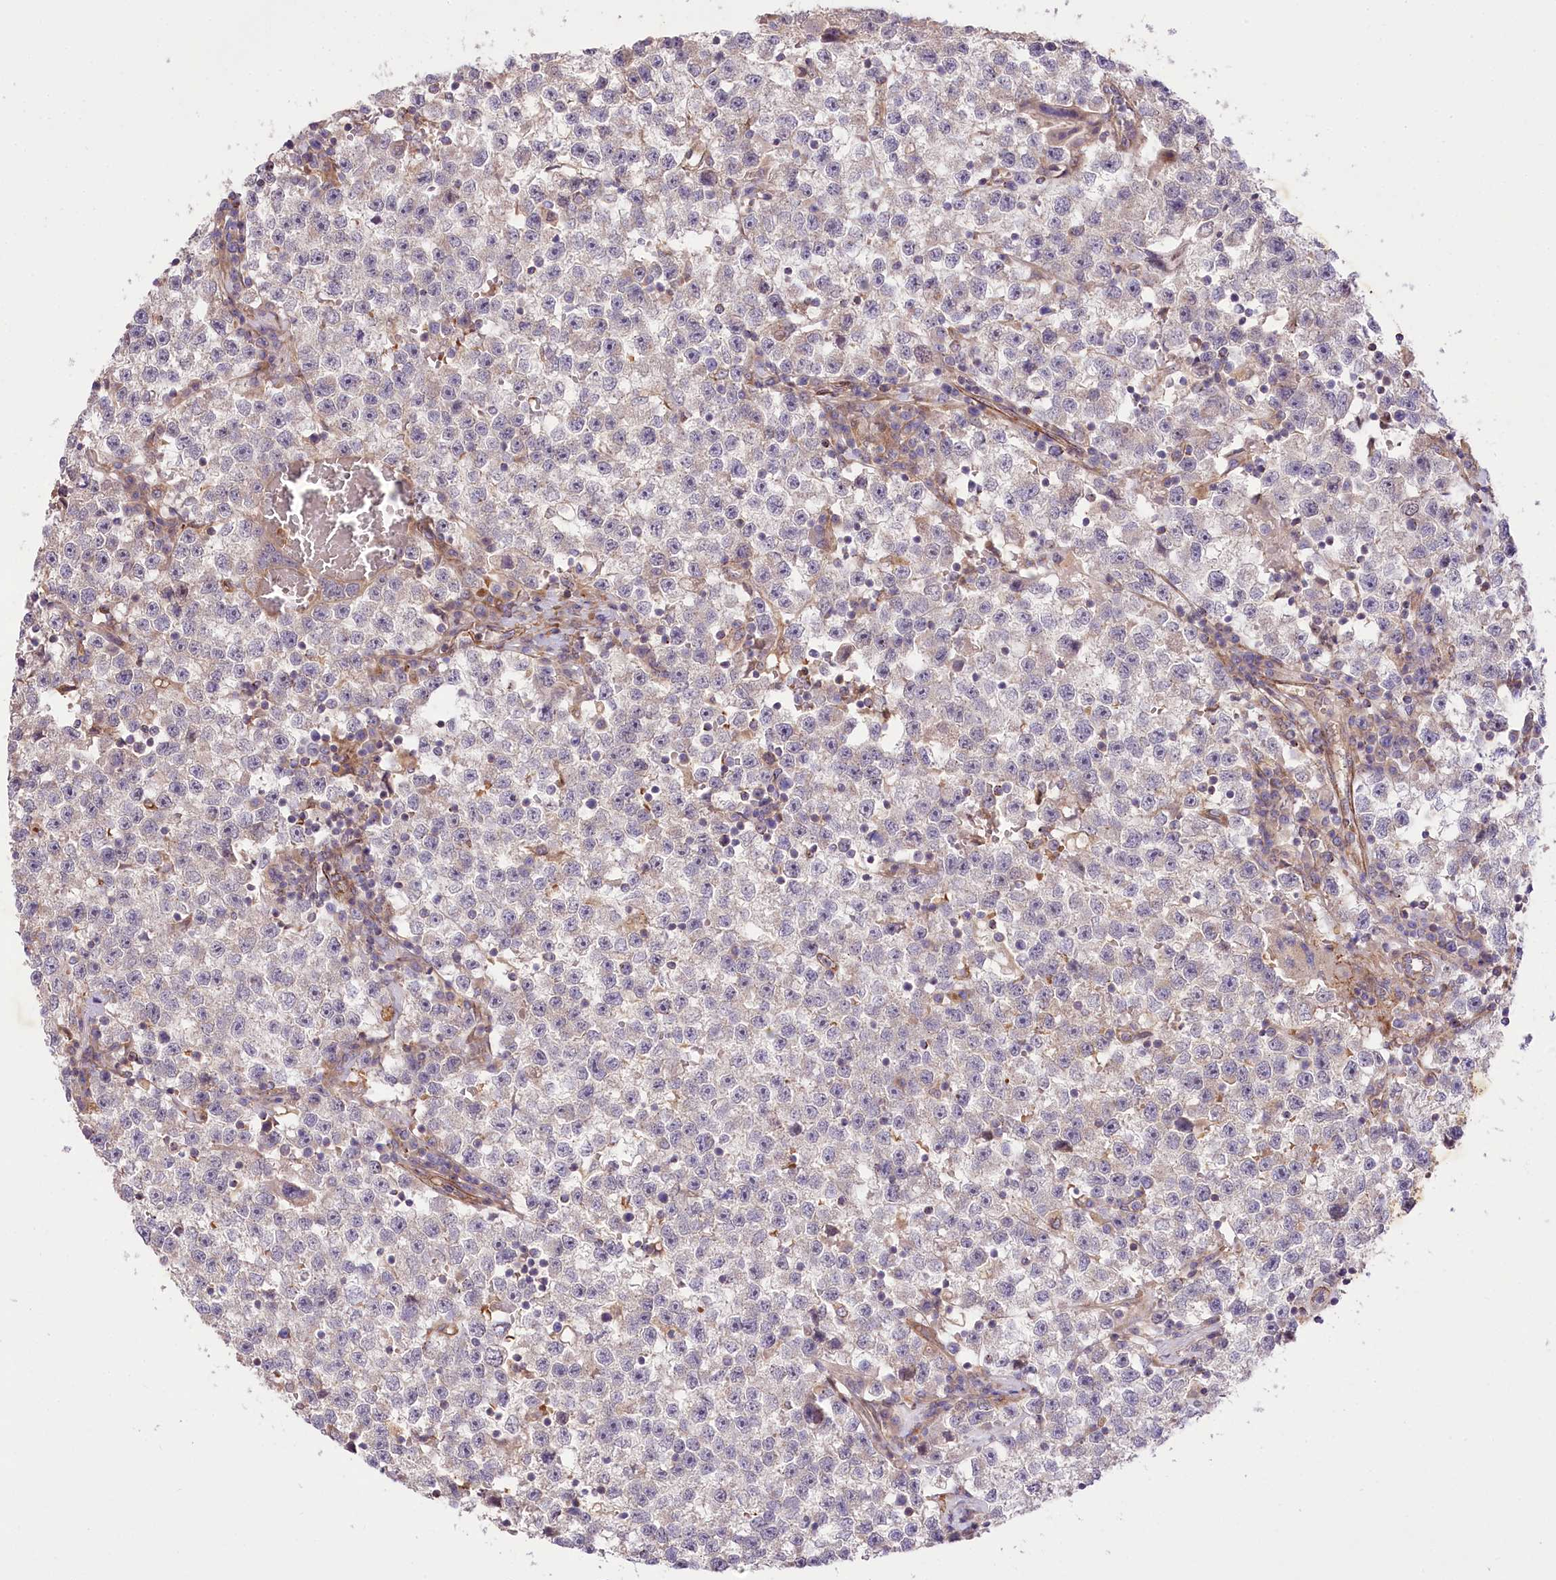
{"staining": {"intensity": "negative", "quantity": "none", "location": "none"}, "tissue": "testis cancer", "cell_type": "Tumor cells", "image_type": "cancer", "snomed": [{"axis": "morphology", "description": "Seminoma, NOS"}, {"axis": "topography", "description": "Testis"}], "caption": "Immunohistochemistry image of neoplastic tissue: human testis seminoma stained with DAB demonstrates no significant protein positivity in tumor cells. The staining was performed using DAB (3,3'-diaminobenzidine) to visualize the protein expression in brown, while the nuclei were stained in blue with hematoxylin (Magnification: 20x).", "gene": "TRUB1", "patient": {"sex": "male", "age": 22}}